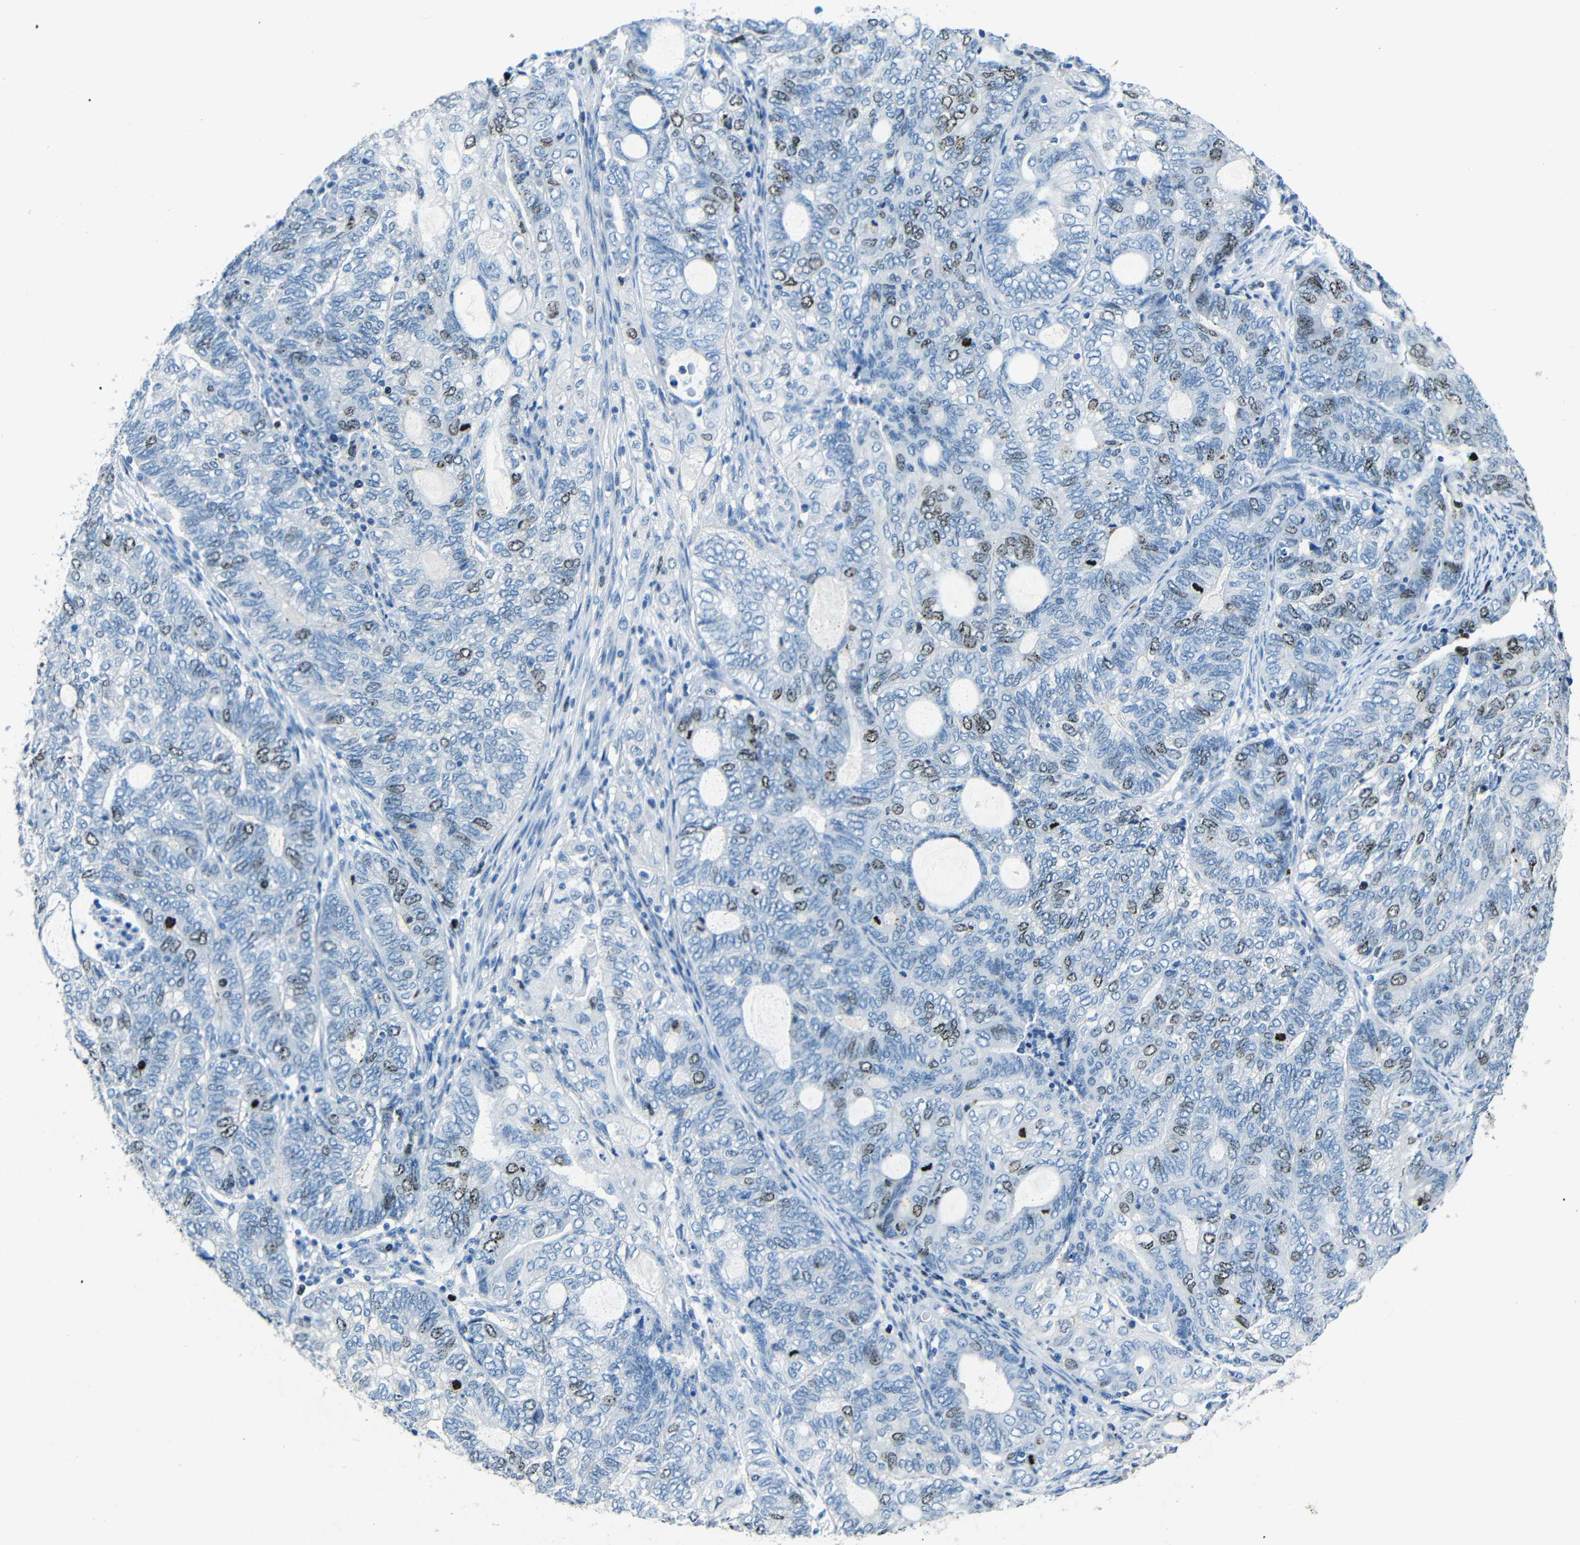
{"staining": {"intensity": "moderate", "quantity": "<25%", "location": "nuclear"}, "tissue": "endometrial cancer", "cell_type": "Tumor cells", "image_type": "cancer", "snomed": [{"axis": "morphology", "description": "Adenocarcinoma, NOS"}, {"axis": "topography", "description": "Uterus"}, {"axis": "topography", "description": "Endometrium"}], "caption": "Immunohistochemical staining of endometrial adenocarcinoma demonstrates moderate nuclear protein staining in about <25% of tumor cells.", "gene": "INCENP", "patient": {"sex": "female", "age": 70}}